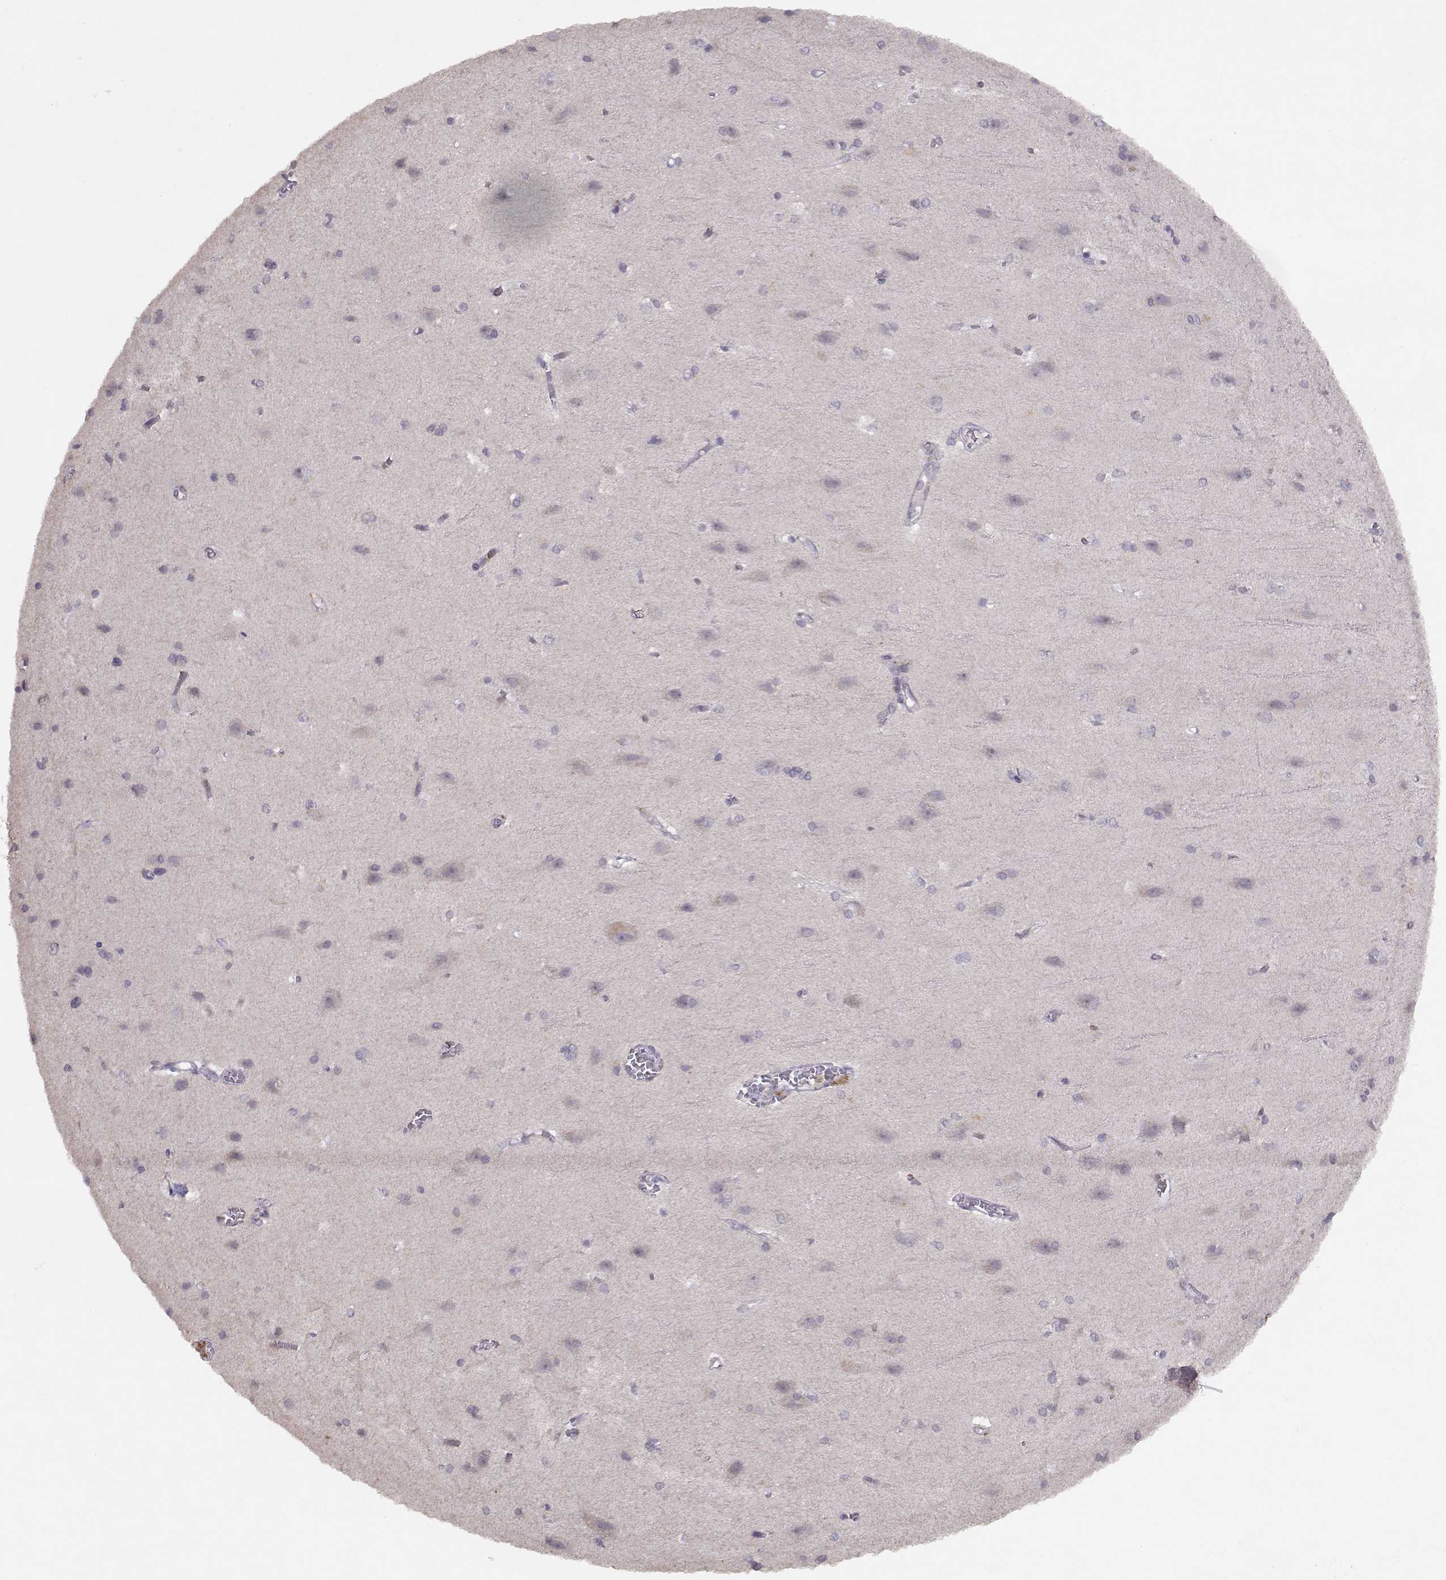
{"staining": {"intensity": "negative", "quantity": "none", "location": "none"}, "tissue": "cerebral cortex", "cell_type": "Endothelial cells", "image_type": "normal", "snomed": [{"axis": "morphology", "description": "Normal tissue, NOS"}, {"axis": "topography", "description": "Cerebral cortex"}], "caption": "This is a image of immunohistochemistry (IHC) staining of unremarkable cerebral cortex, which shows no expression in endothelial cells. (DAB IHC visualized using brightfield microscopy, high magnification).", "gene": "BMX", "patient": {"sex": "male", "age": 37}}